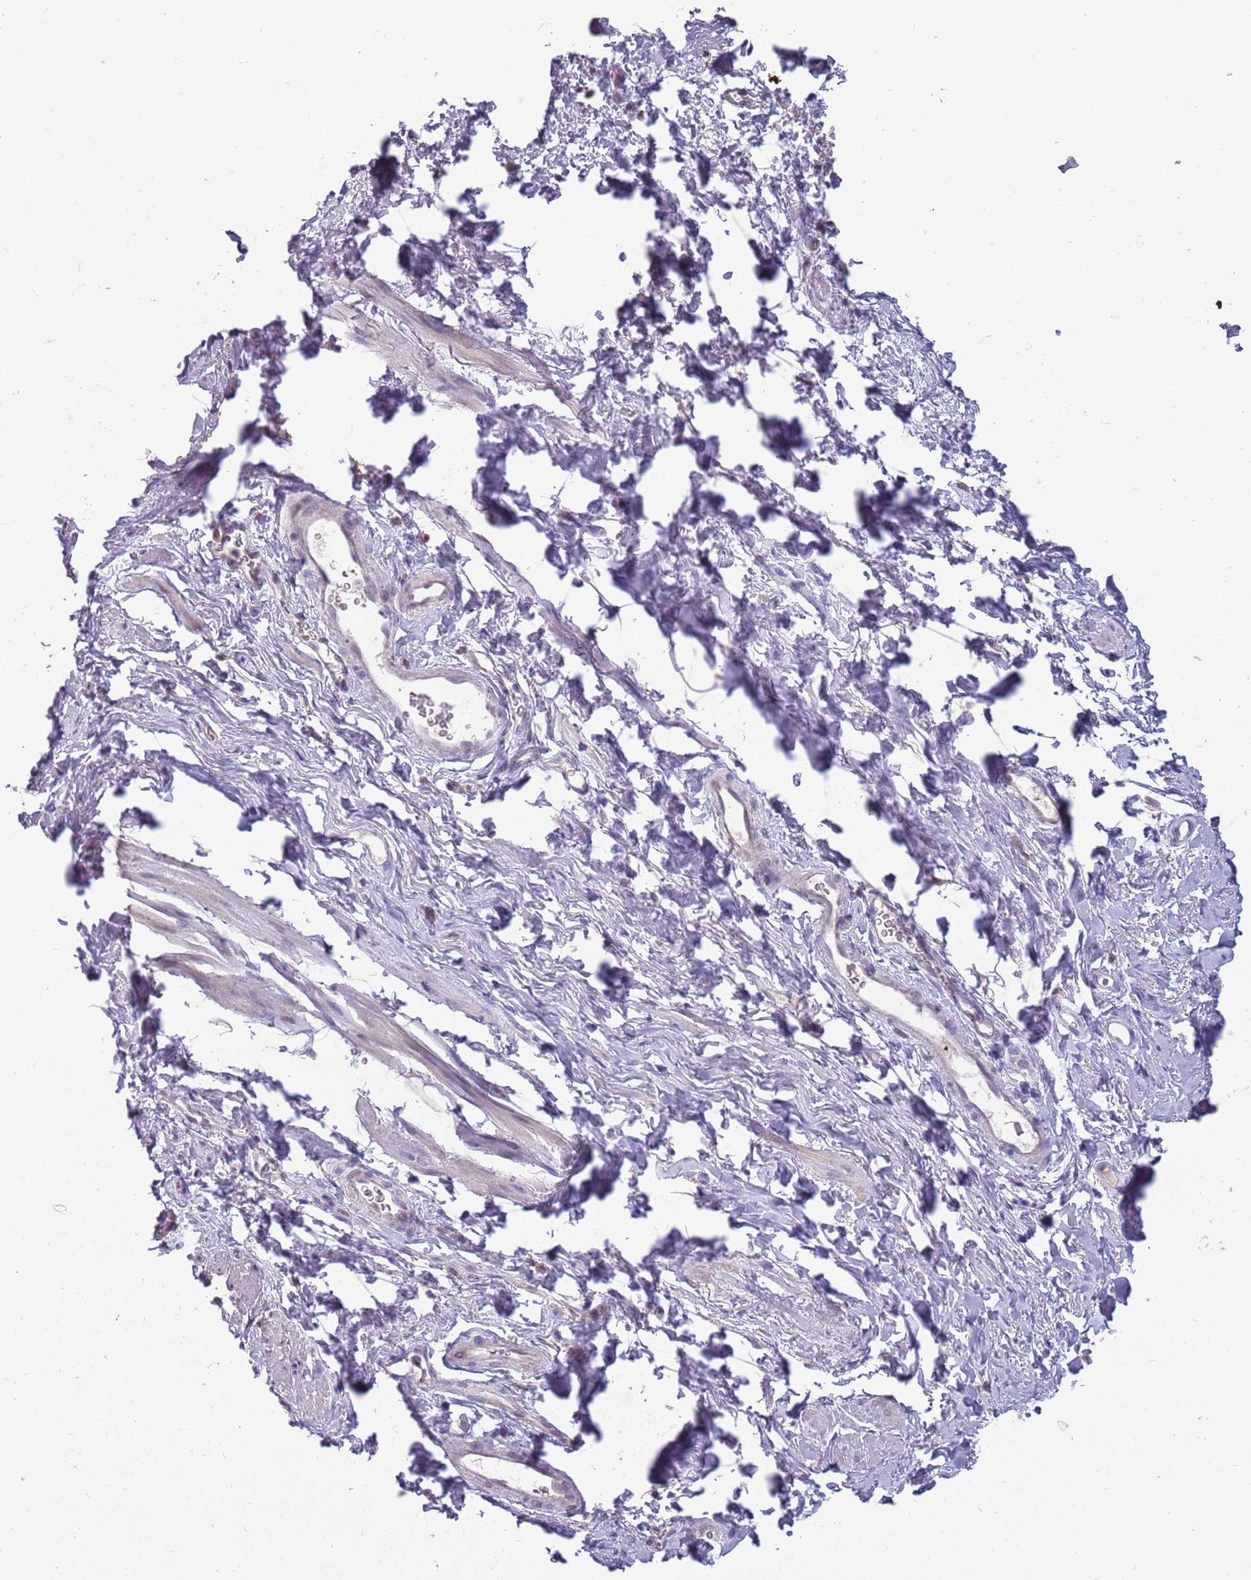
{"staining": {"intensity": "negative", "quantity": "none", "location": "none"}, "tissue": "smooth muscle", "cell_type": "Smooth muscle cells", "image_type": "normal", "snomed": [{"axis": "morphology", "description": "Normal tissue, NOS"}, {"axis": "topography", "description": "Smooth muscle"}, {"axis": "topography", "description": "Peripheral nerve tissue"}], "caption": "High magnification brightfield microscopy of unremarkable smooth muscle stained with DAB (3,3'-diaminobenzidine) (brown) and counterstained with hematoxylin (blue): smooth muscle cells show no significant expression.", "gene": "PPP1R27", "patient": {"sex": "male", "age": 69}}